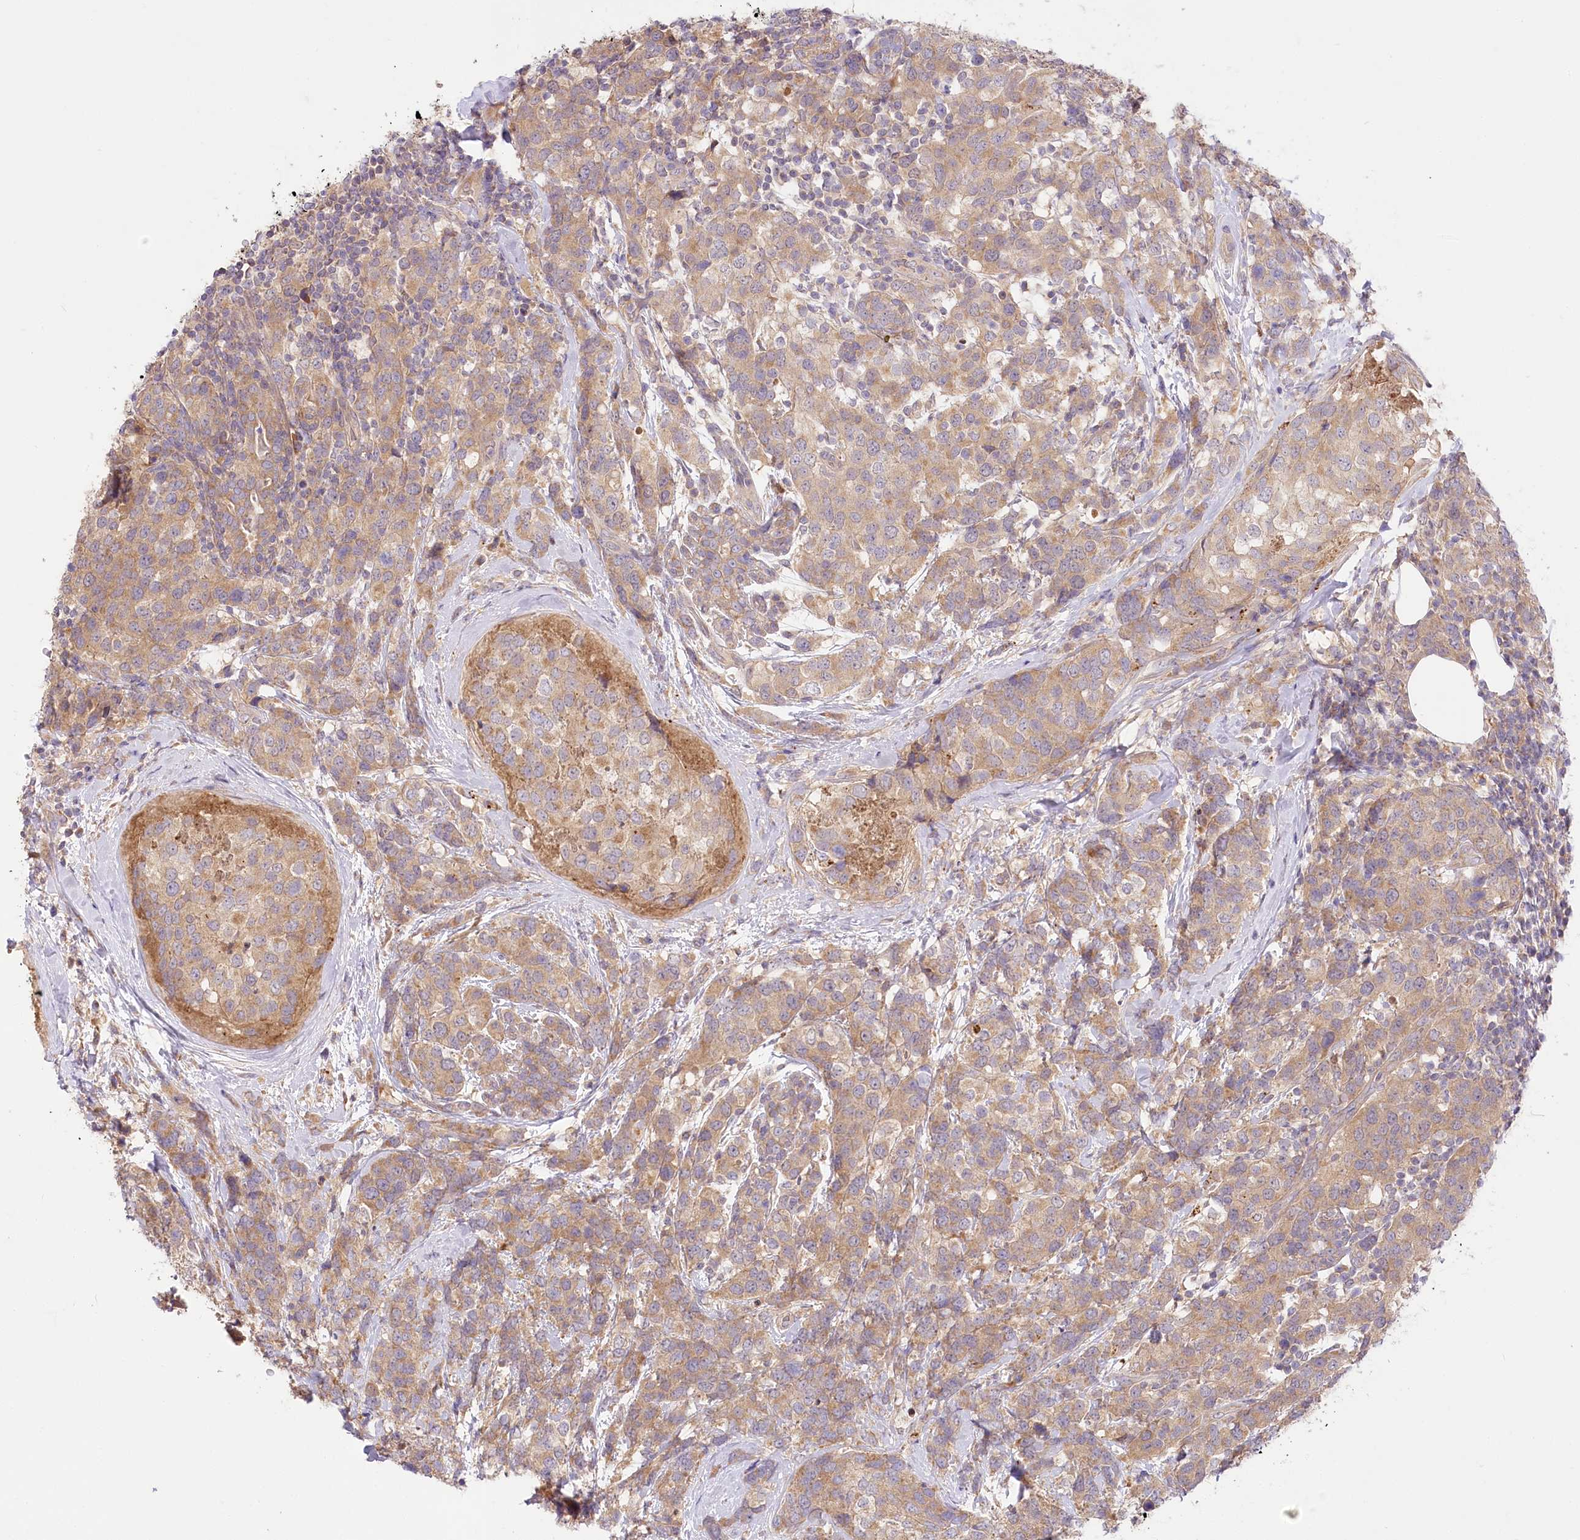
{"staining": {"intensity": "moderate", "quantity": ">75%", "location": "cytoplasmic/membranous"}, "tissue": "breast cancer", "cell_type": "Tumor cells", "image_type": "cancer", "snomed": [{"axis": "morphology", "description": "Lobular carcinoma"}, {"axis": "topography", "description": "Breast"}], "caption": "Breast lobular carcinoma stained for a protein (brown) demonstrates moderate cytoplasmic/membranous positive expression in approximately >75% of tumor cells.", "gene": "PYROXD1", "patient": {"sex": "female", "age": 59}}